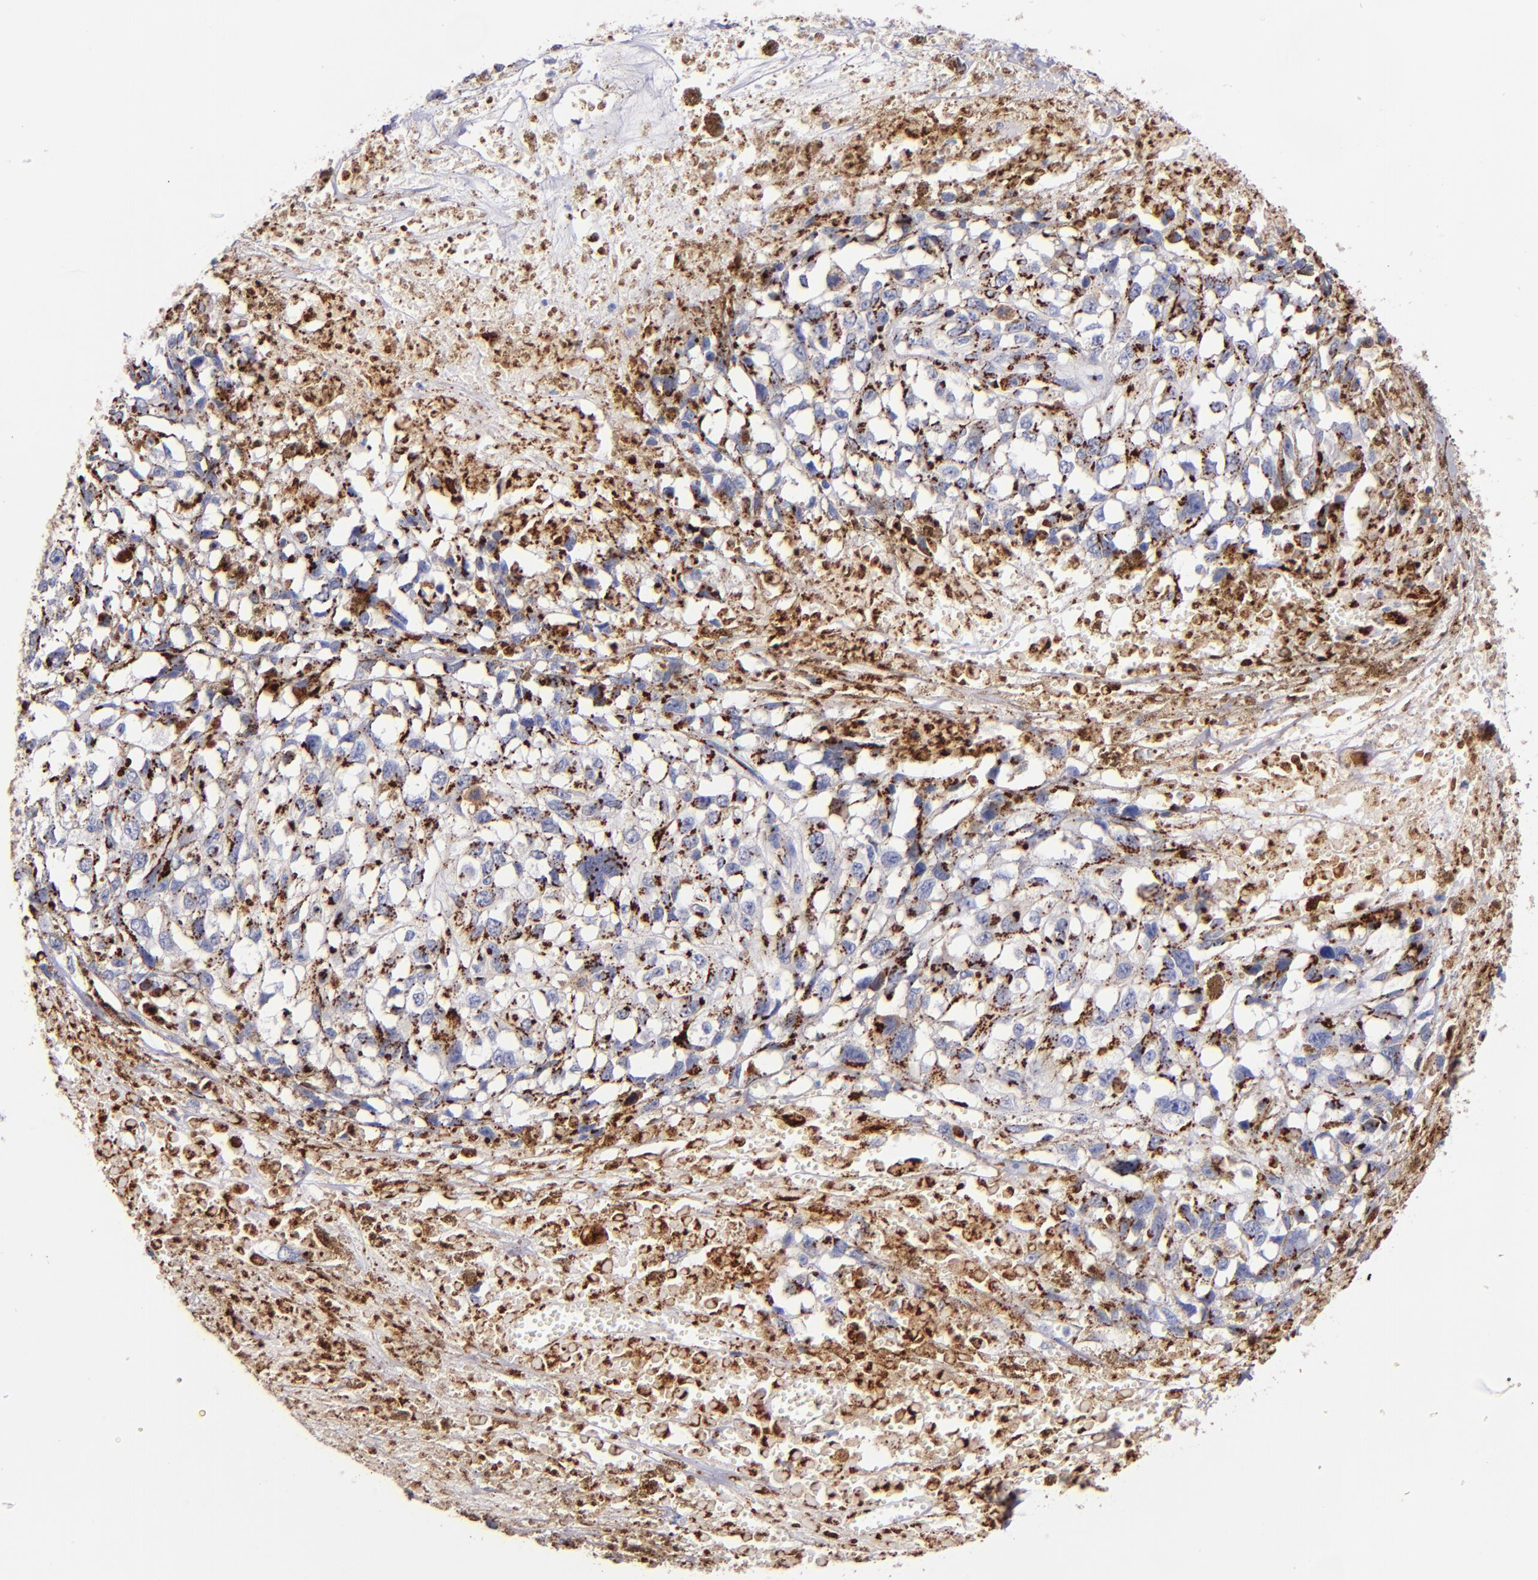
{"staining": {"intensity": "moderate", "quantity": "25%-75%", "location": "cytoplasmic/membranous"}, "tissue": "melanoma", "cell_type": "Tumor cells", "image_type": "cancer", "snomed": [{"axis": "morphology", "description": "Malignant melanoma, Metastatic site"}, {"axis": "topography", "description": "Lymph node"}], "caption": "Immunohistochemical staining of malignant melanoma (metastatic site) demonstrates medium levels of moderate cytoplasmic/membranous expression in approximately 25%-75% of tumor cells. (brown staining indicates protein expression, while blue staining denotes nuclei).", "gene": "GOLIM4", "patient": {"sex": "male", "age": 59}}